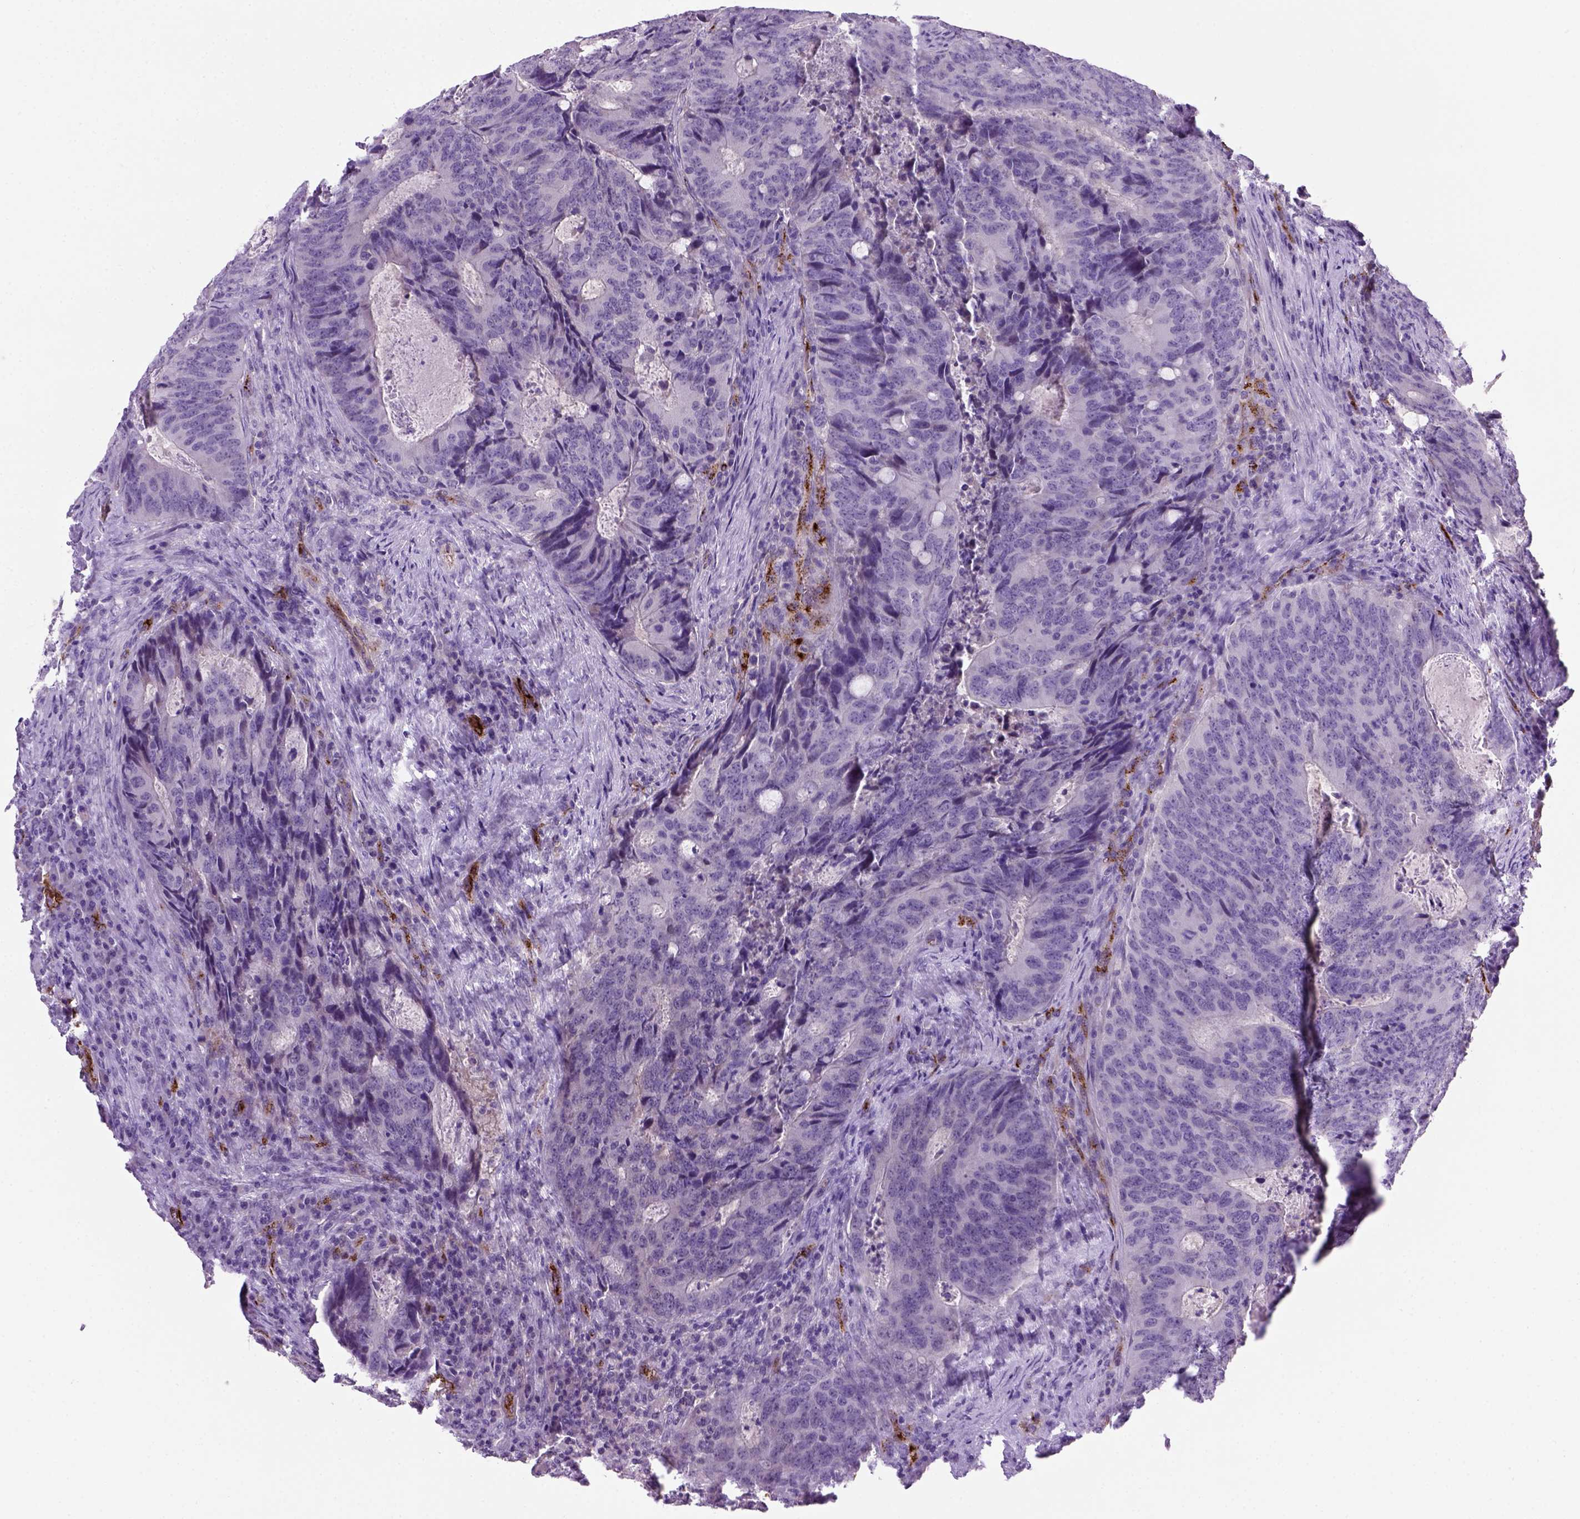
{"staining": {"intensity": "negative", "quantity": "none", "location": "none"}, "tissue": "colorectal cancer", "cell_type": "Tumor cells", "image_type": "cancer", "snomed": [{"axis": "morphology", "description": "Adenocarcinoma, NOS"}, {"axis": "topography", "description": "Colon"}], "caption": "Micrograph shows no significant protein expression in tumor cells of adenocarcinoma (colorectal). (DAB immunohistochemistry with hematoxylin counter stain).", "gene": "VWF", "patient": {"sex": "male", "age": 67}}